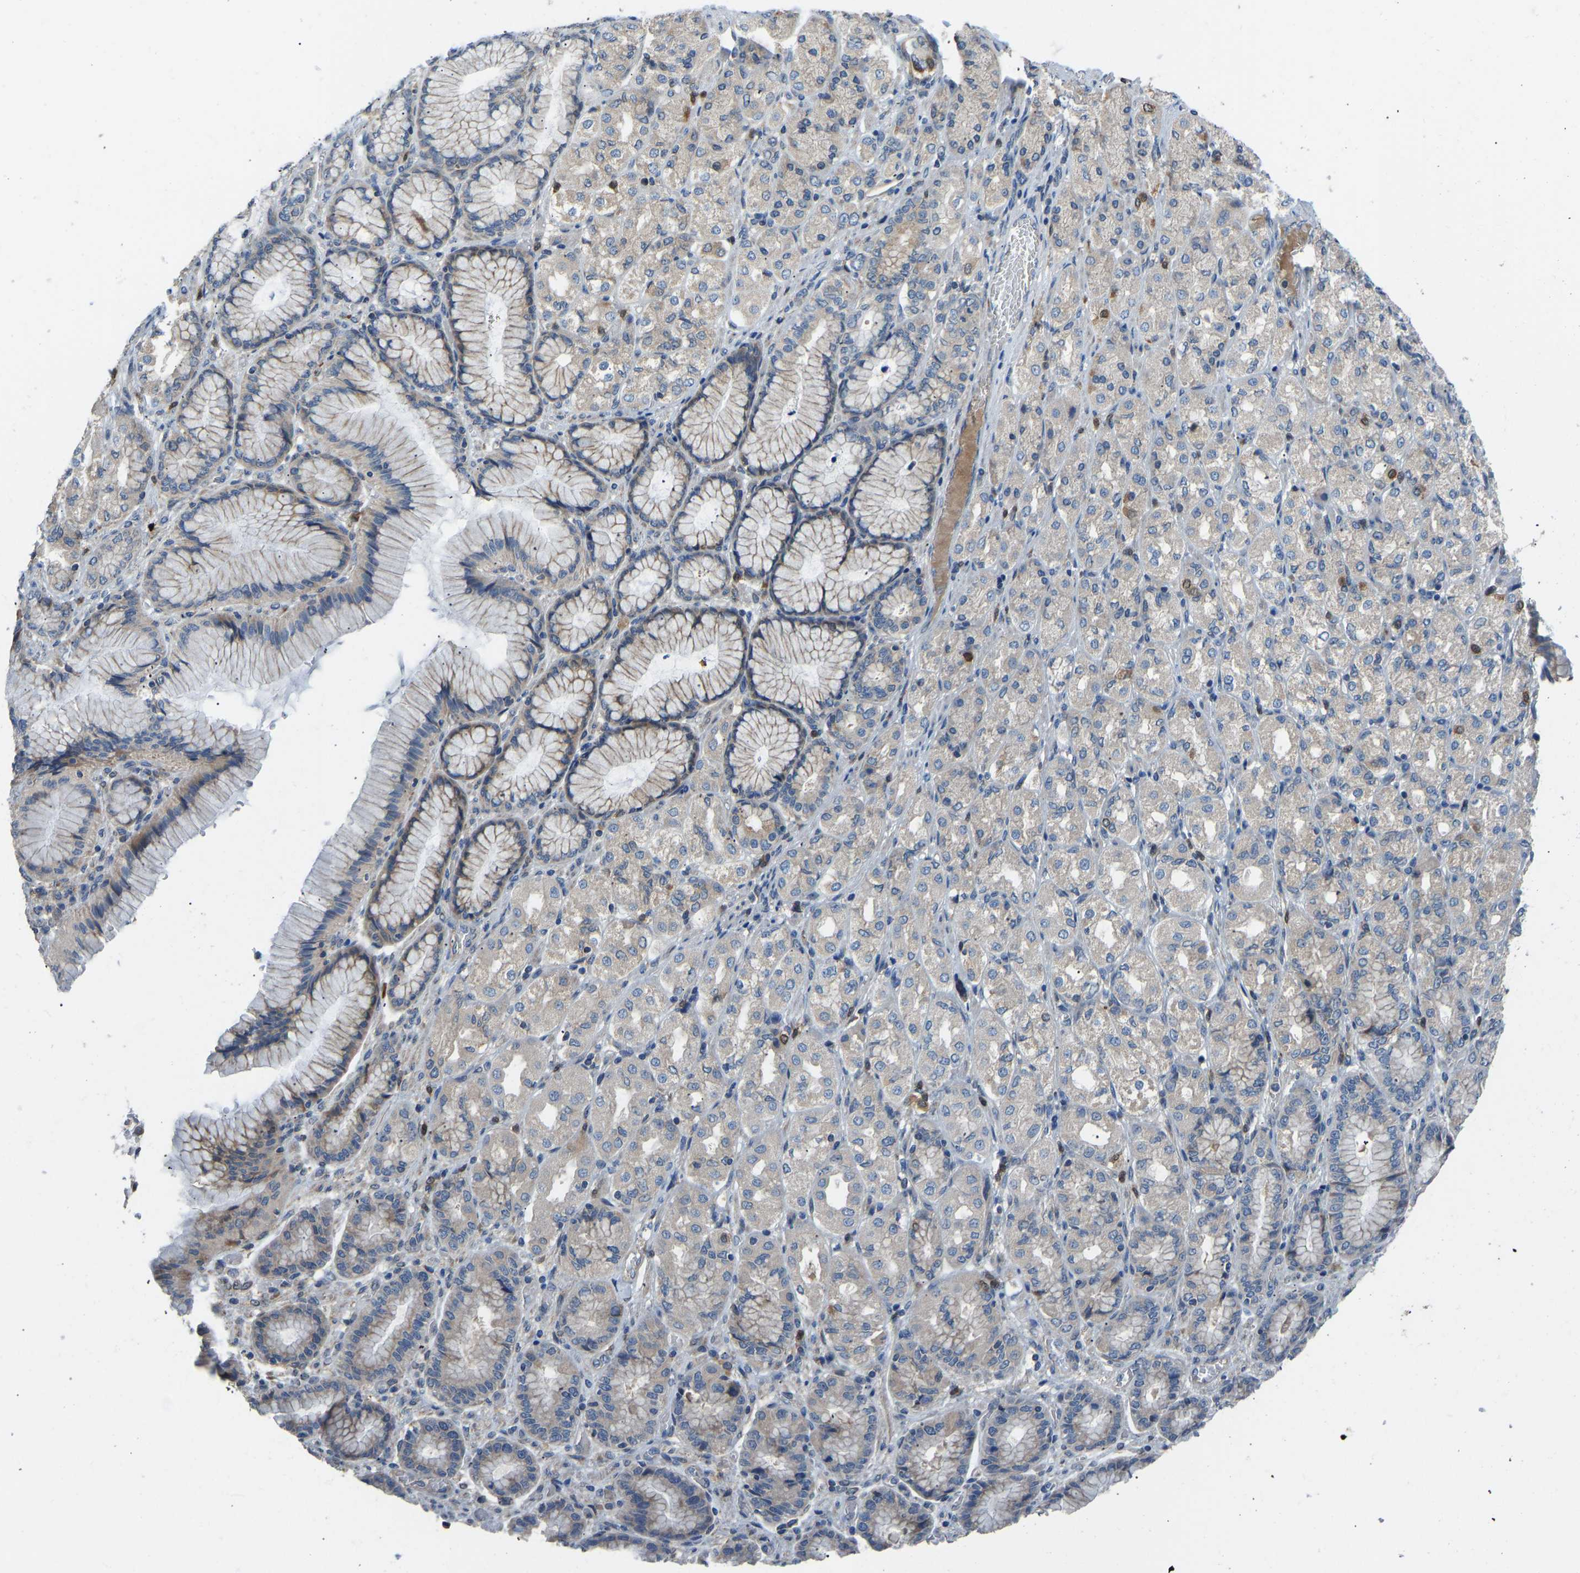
{"staining": {"intensity": "negative", "quantity": "none", "location": "none"}, "tissue": "stomach cancer", "cell_type": "Tumor cells", "image_type": "cancer", "snomed": [{"axis": "morphology", "description": "Adenocarcinoma, NOS"}, {"axis": "topography", "description": "Stomach"}], "caption": "The immunohistochemistry photomicrograph has no significant expression in tumor cells of stomach cancer (adenocarcinoma) tissue. The staining was performed using DAB to visualize the protein expression in brown, while the nuclei were stained in blue with hematoxylin (Magnification: 20x).", "gene": "RBP1", "patient": {"sex": "female", "age": 65}}